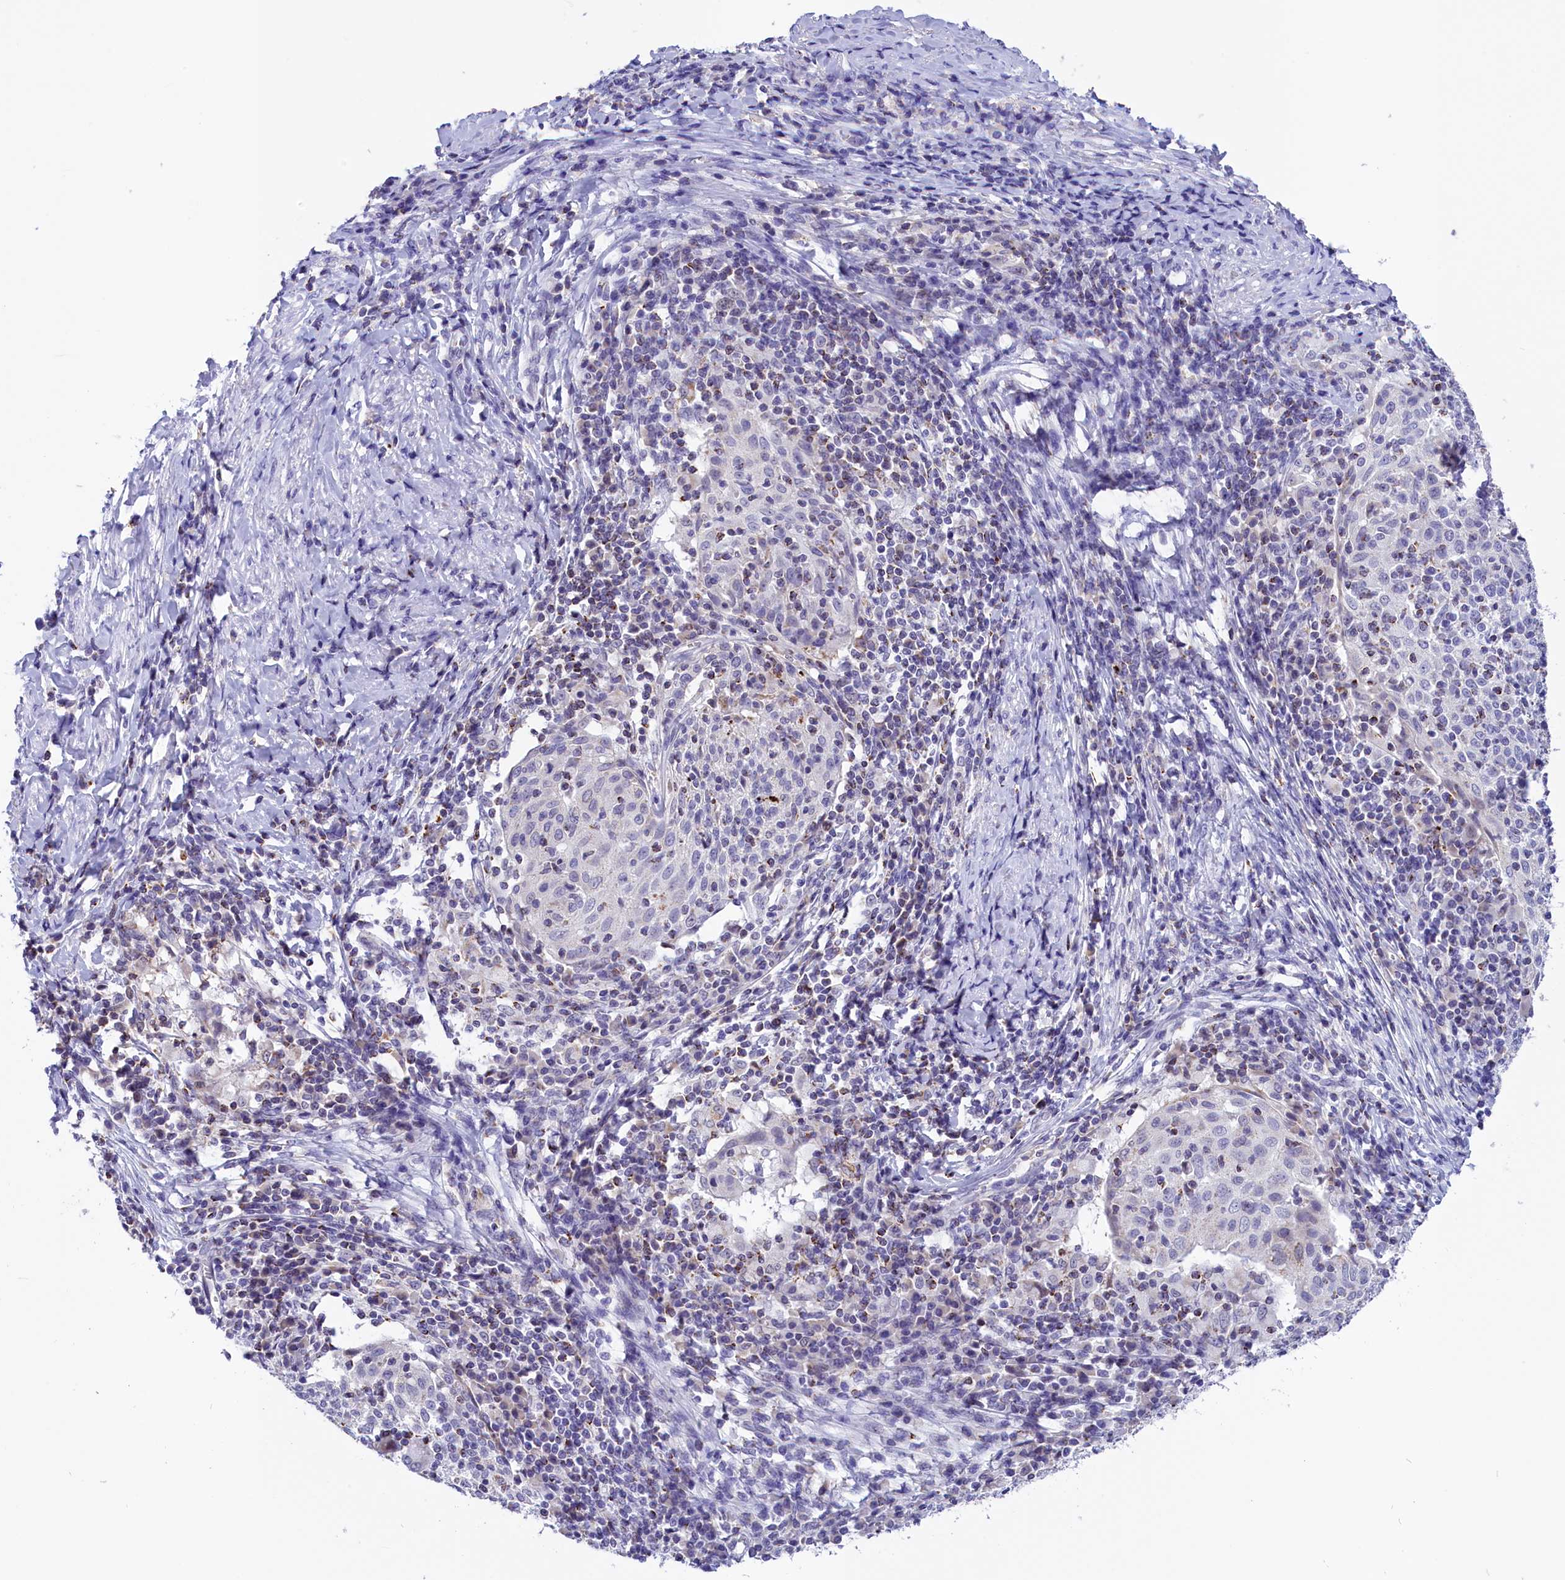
{"staining": {"intensity": "negative", "quantity": "none", "location": "none"}, "tissue": "cervical cancer", "cell_type": "Tumor cells", "image_type": "cancer", "snomed": [{"axis": "morphology", "description": "Squamous cell carcinoma, NOS"}, {"axis": "topography", "description": "Cervix"}], "caption": "An immunohistochemistry histopathology image of cervical squamous cell carcinoma is shown. There is no staining in tumor cells of cervical squamous cell carcinoma. (DAB immunohistochemistry, high magnification).", "gene": "ABAT", "patient": {"sex": "female", "age": 52}}